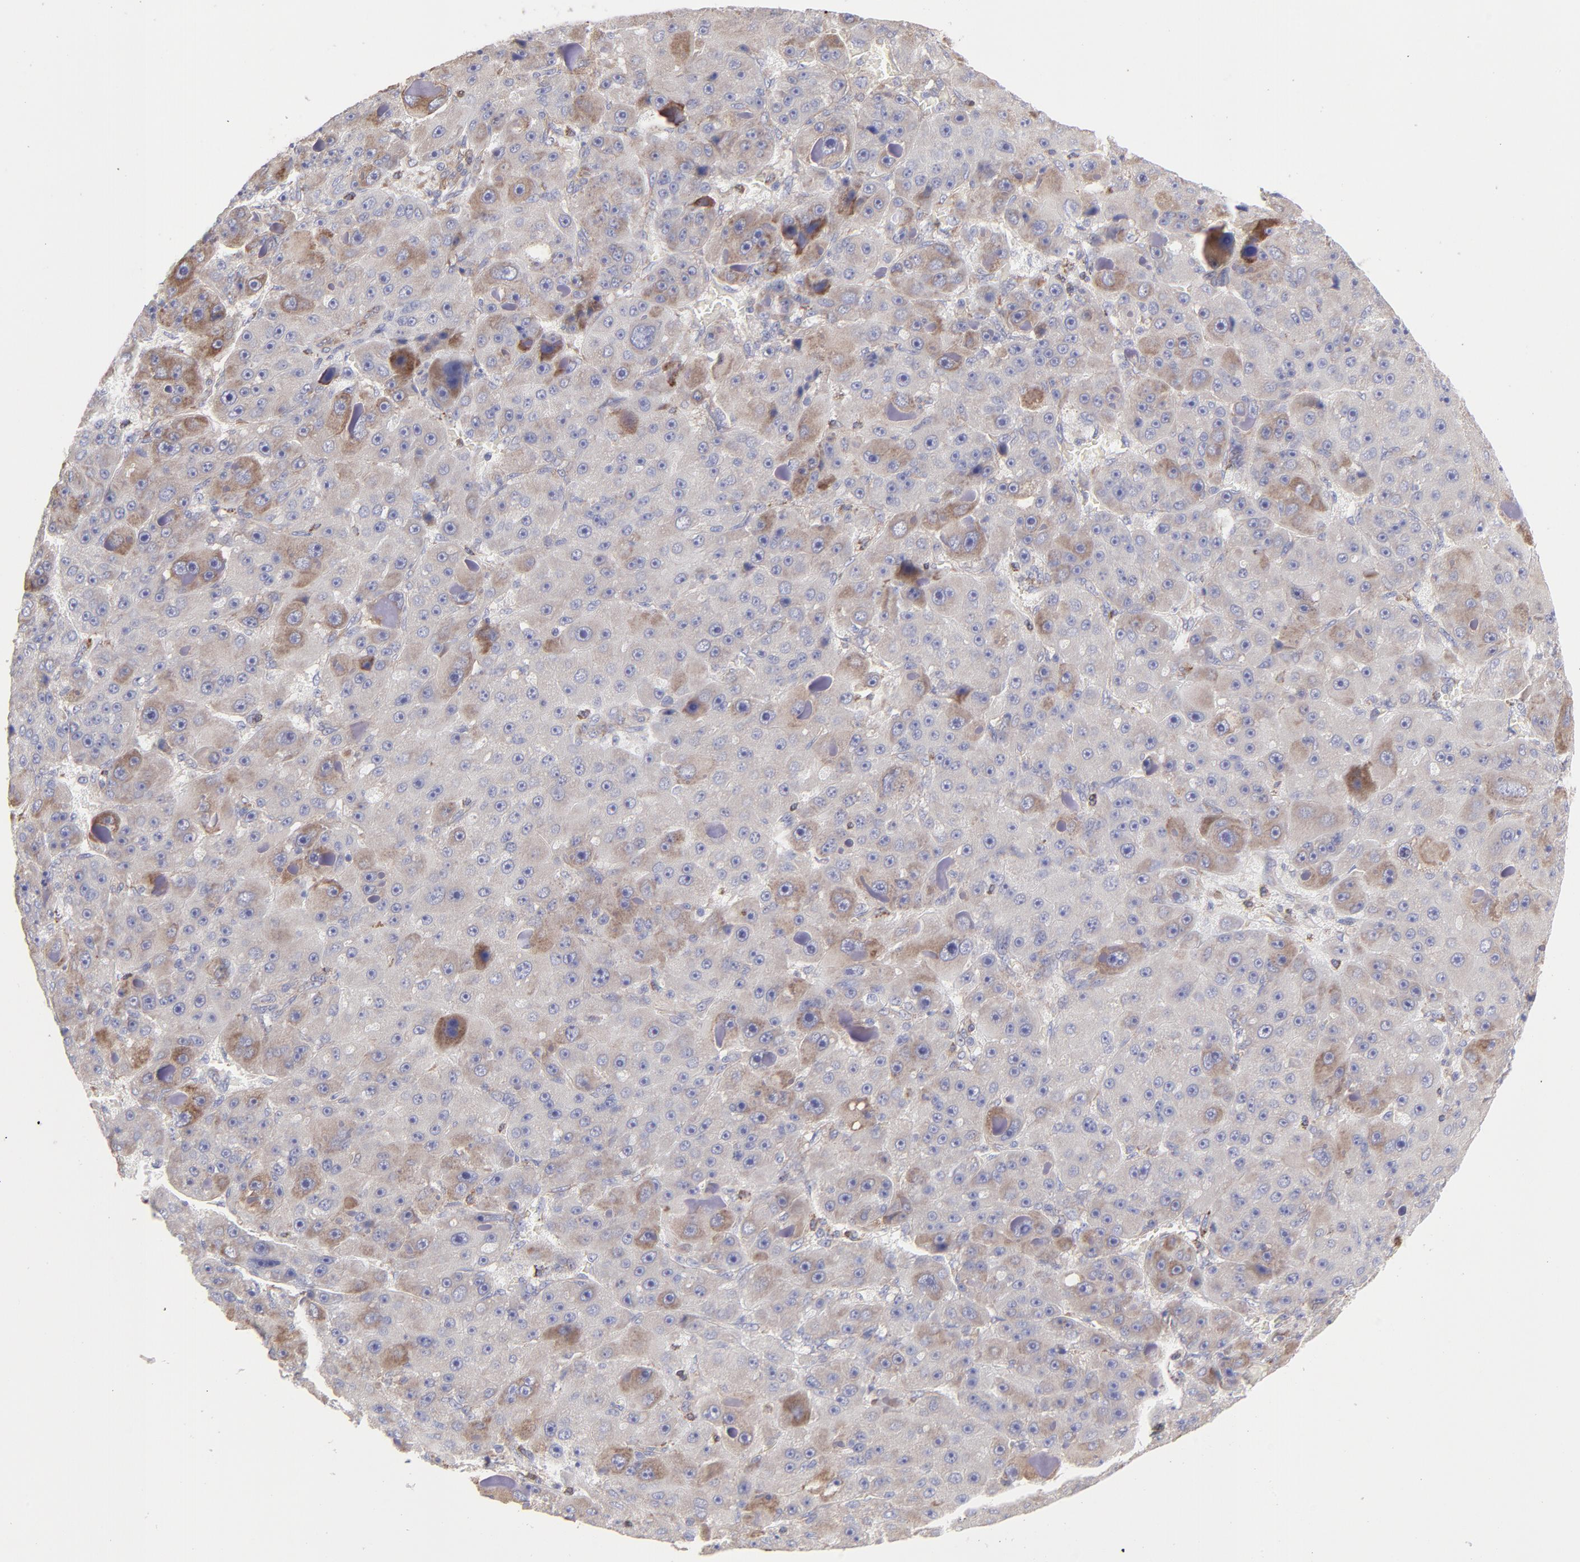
{"staining": {"intensity": "moderate", "quantity": "<25%", "location": "cytoplasmic/membranous"}, "tissue": "liver cancer", "cell_type": "Tumor cells", "image_type": "cancer", "snomed": [{"axis": "morphology", "description": "Carcinoma, Hepatocellular, NOS"}, {"axis": "topography", "description": "Liver"}], "caption": "Protein expression by IHC exhibits moderate cytoplasmic/membranous expression in about <25% of tumor cells in liver cancer (hepatocellular carcinoma).", "gene": "RPLP0", "patient": {"sex": "male", "age": 76}}